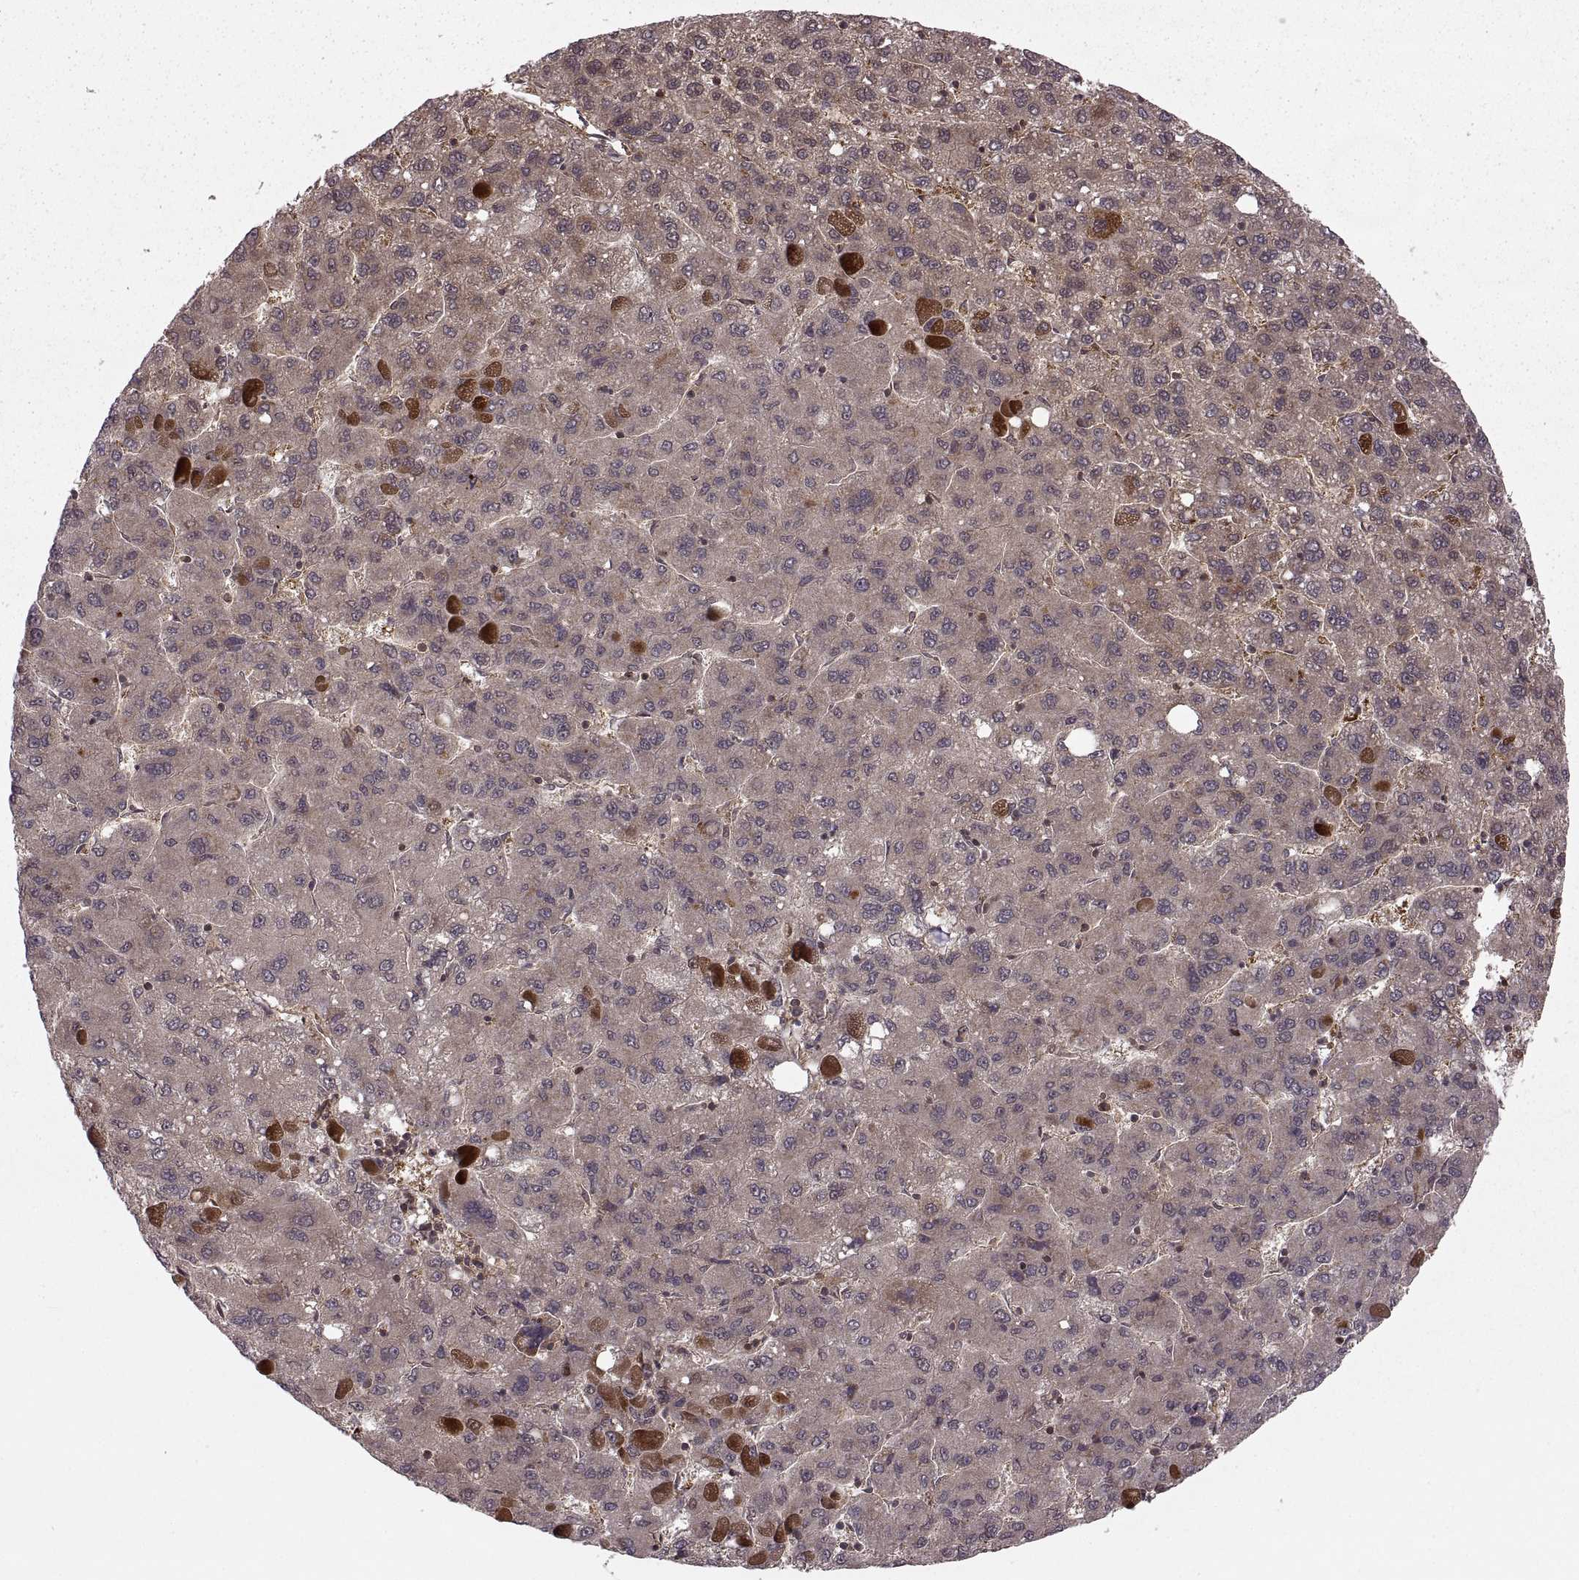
{"staining": {"intensity": "weak", "quantity": ">75%", "location": "cytoplasmic/membranous"}, "tissue": "liver cancer", "cell_type": "Tumor cells", "image_type": "cancer", "snomed": [{"axis": "morphology", "description": "Carcinoma, Hepatocellular, NOS"}, {"axis": "topography", "description": "Liver"}], "caption": "The immunohistochemical stain shows weak cytoplasmic/membranous staining in tumor cells of liver cancer (hepatocellular carcinoma) tissue.", "gene": "DEDD", "patient": {"sex": "female", "age": 82}}